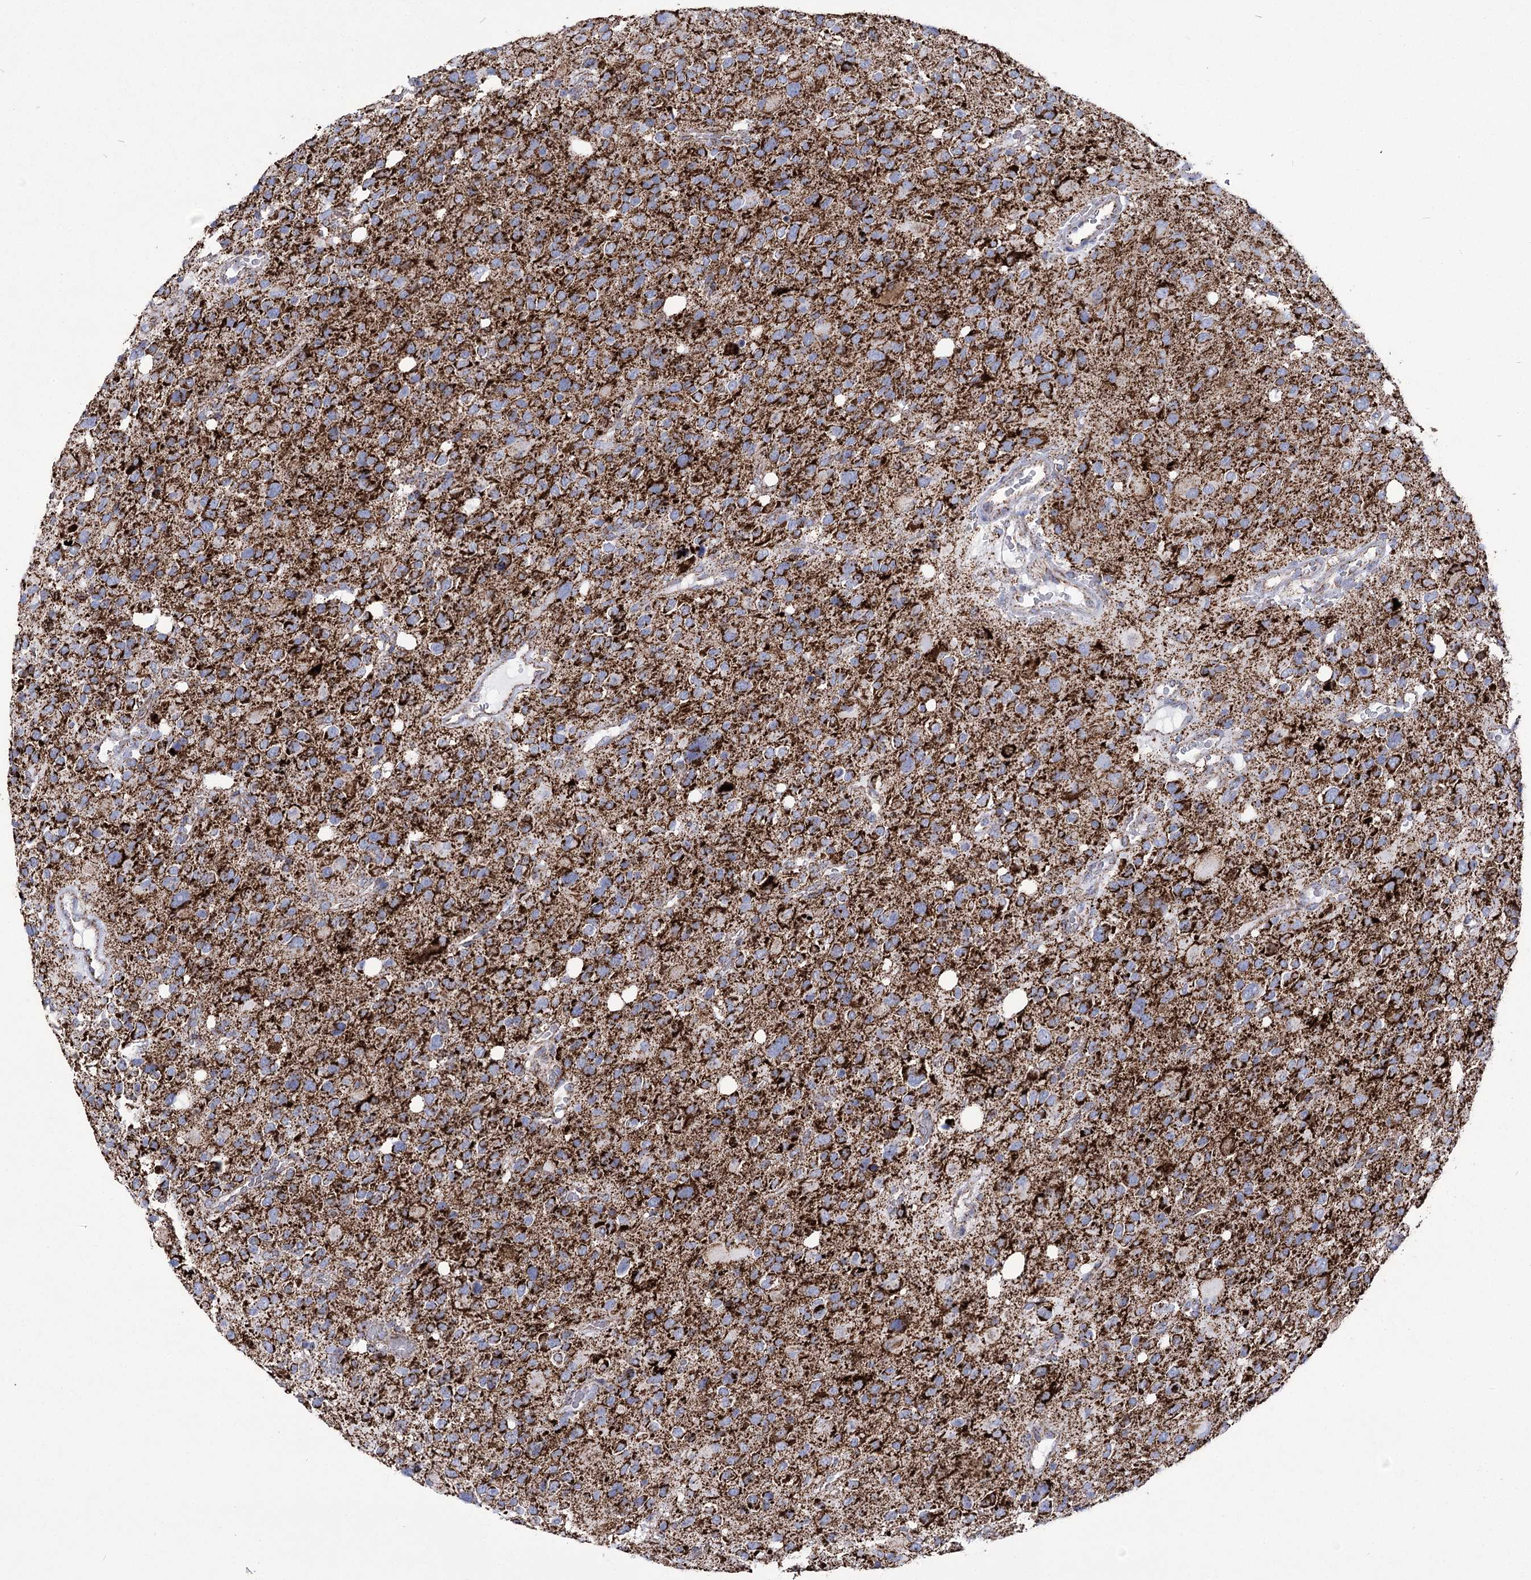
{"staining": {"intensity": "strong", "quantity": ">75%", "location": "cytoplasmic/membranous"}, "tissue": "glioma", "cell_type": "Tumor cells", "image_type": "cancer", "snomed": [{"axis": "morphology", "description": "Glioma, malignant, High grade"}, {"axis": "topography", "description": "Brain"}], "caption": "This is a micrograph of immunohistochemistry (IHC) staining of glioma, which shows strong positivity in the cytoplasmic/membranous of tumor cells.", "gene": "PDHB", "patient": {"sex": "male", "age": 48}}